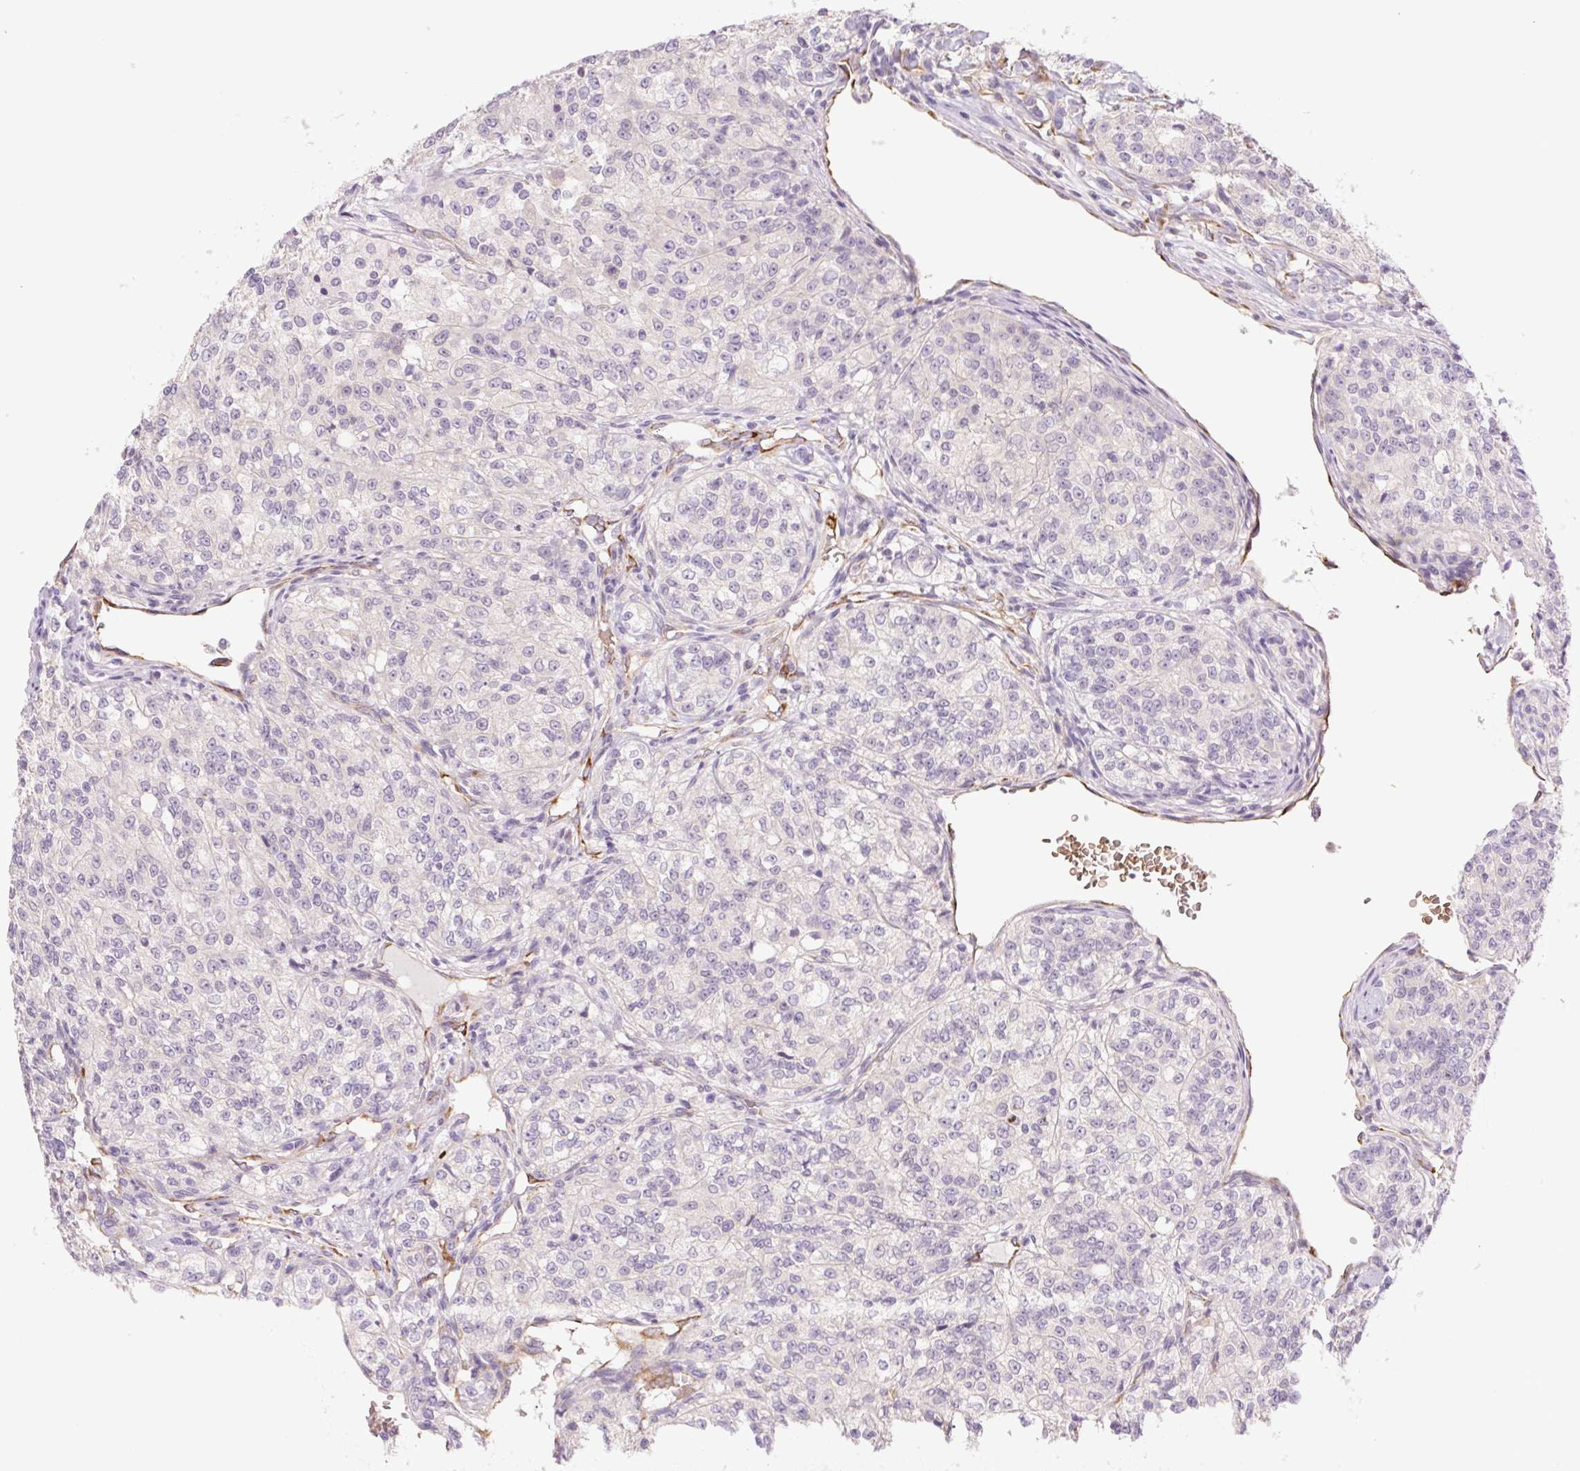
{"staining": {"intensity": "negative", "quantity": "none", "location": "none"}, "tissue": "renal cancer", "cell_type": "Tumor cells", "image_type": "cancer", "snomed": [{"axis": "morphology", "description": "Adenocarcinoma, NOS"}, {"axis": "topography", "description": "Kidney"}], "caption": "This is an IHC image of adenocarcinoma (renal). There is no positivity in tumor cells.", "gene": "IGFL3", "patient": {"sex": "female", "age": 63}}